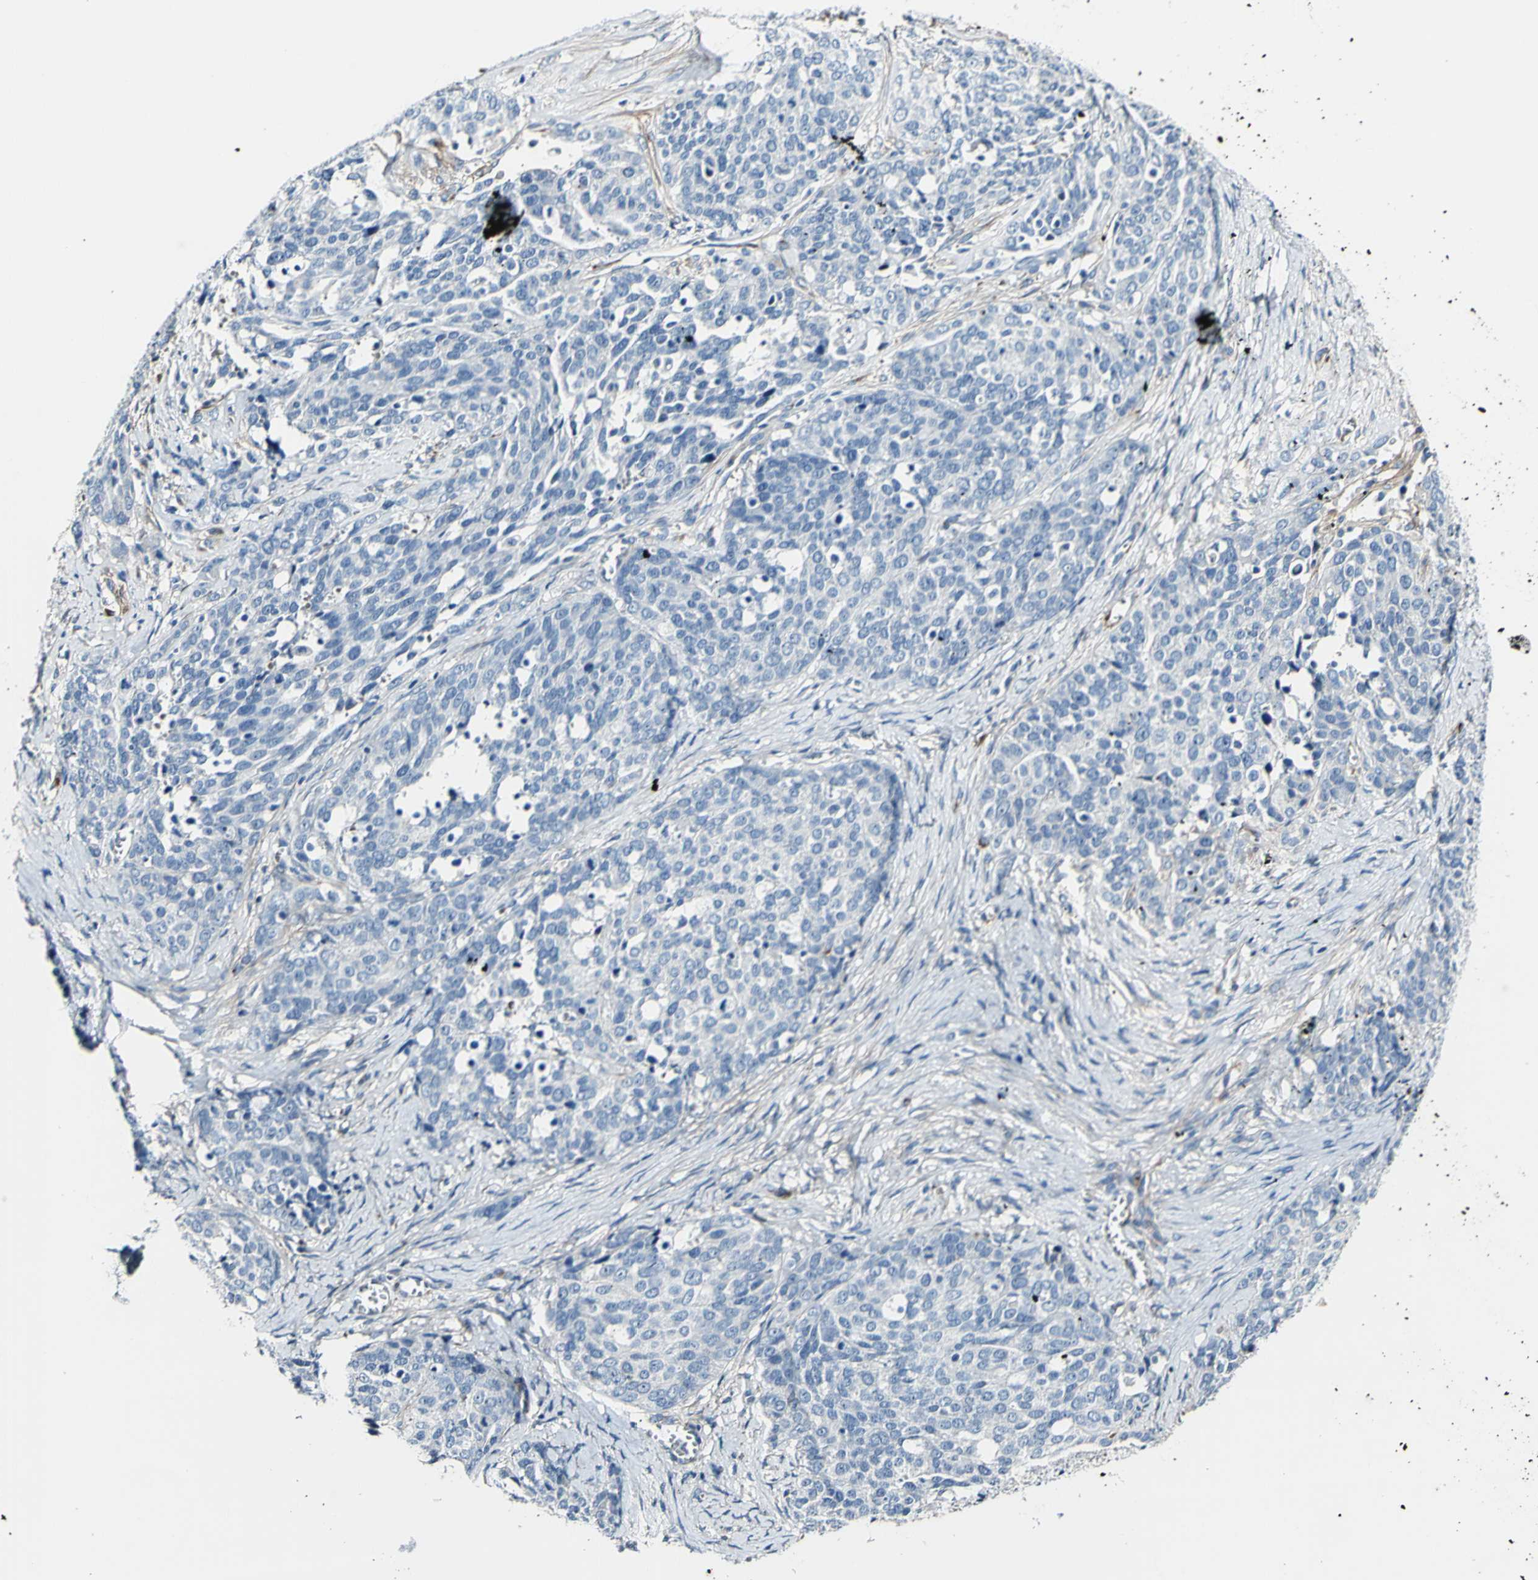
{"staining": {"intensity": "negative", "quantity": "none", "location": "none"}, "tissue": "ovarian cancer", "cell_type": "Tumor cells", "image_type": "cancer", "snomed": [{"axis": "morphology", "description": "Cystadenocarcinoma, serous, NOS"}, {"axis": "topography", "description": "Ovary"}], "caption": "Ovarian cancer (serous cystadenocarcinoma) was stained to show a protein in brown. There is no significant expression in tumor cells.", "gene": "COL6A3", "patient": {"sex": "female", "age": 44}}